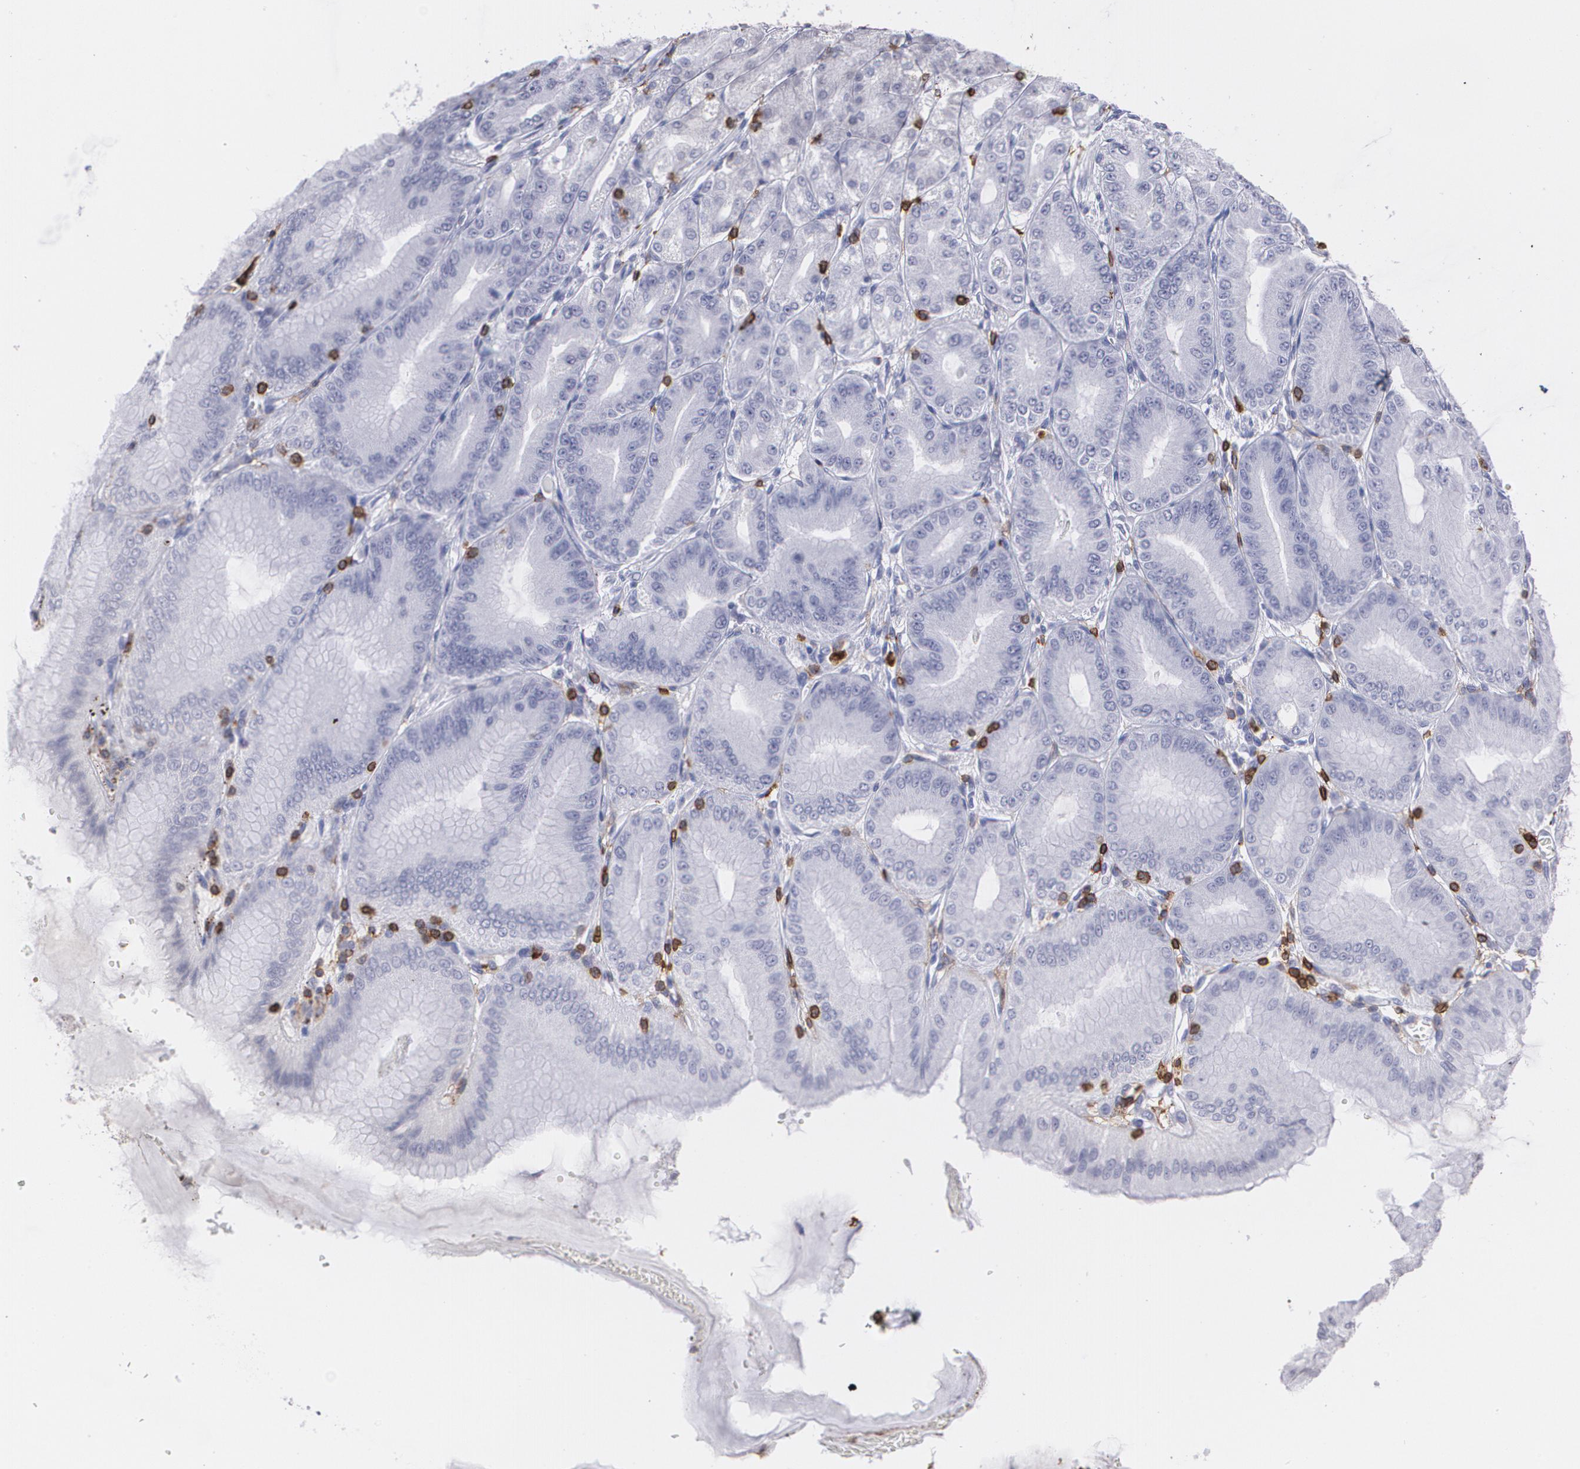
{"staining": {"intensity": "negative", "quantity": "none", "location": "none"}, "tissue": "stomach", "cell_type": "Glandular cells", "image_type": "normal", "snomed": [{"axis": "morphology", "description": "Normal tissue, NOS"}, {"axis": "topography", "description": "Stomach, lower"}], "caption": "Glandular cells show no significant staining in normal stomach. (DAB immunohistochemistry visualized using brightfield microscopy, high magnification).", "gene": "PTPRC", "patient": {"sex": "male", "age": 71}}